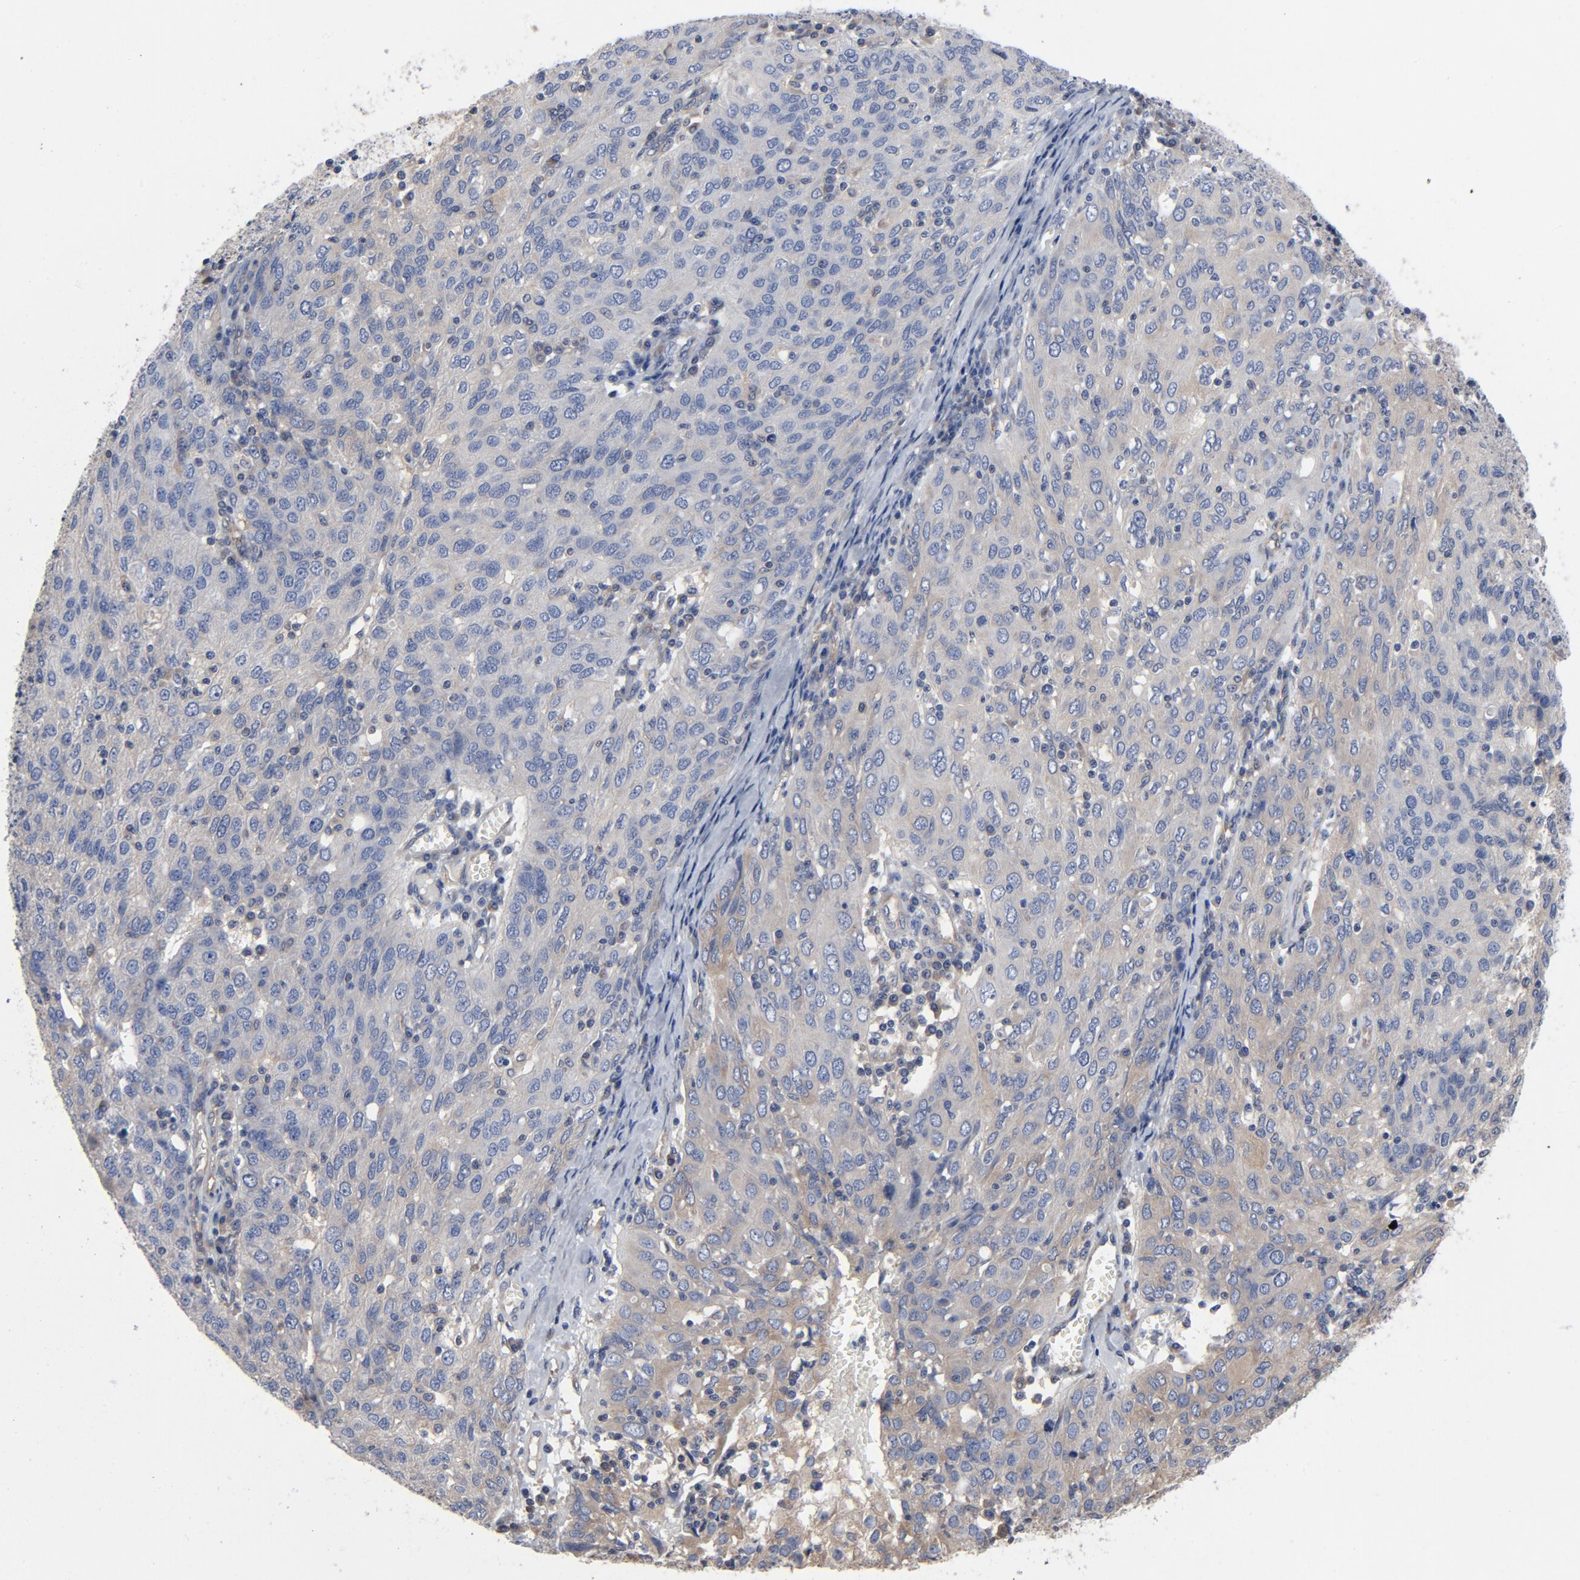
{"staining": {"intensity": "moderate", "quantity": "<25%", "location": "cytoplasmic/membranous"}, "tissue": "ovarian cancer", "cell_type": "Tumor cells", "image_type": "cancer", "snomed": [{"axis": "morphology", "description": "Carcinoma, endometroid"}, {"axis": "topography", "description": "Ovary"}], "caption": "This micrograph exhibits IHC staining of human ovarian cancer, with low moderate cytoplasmic/membranous staining in about <25% of tumor cells.", "gene": "DYNLT3", "patient": {"sex": "female", "age": 50}}